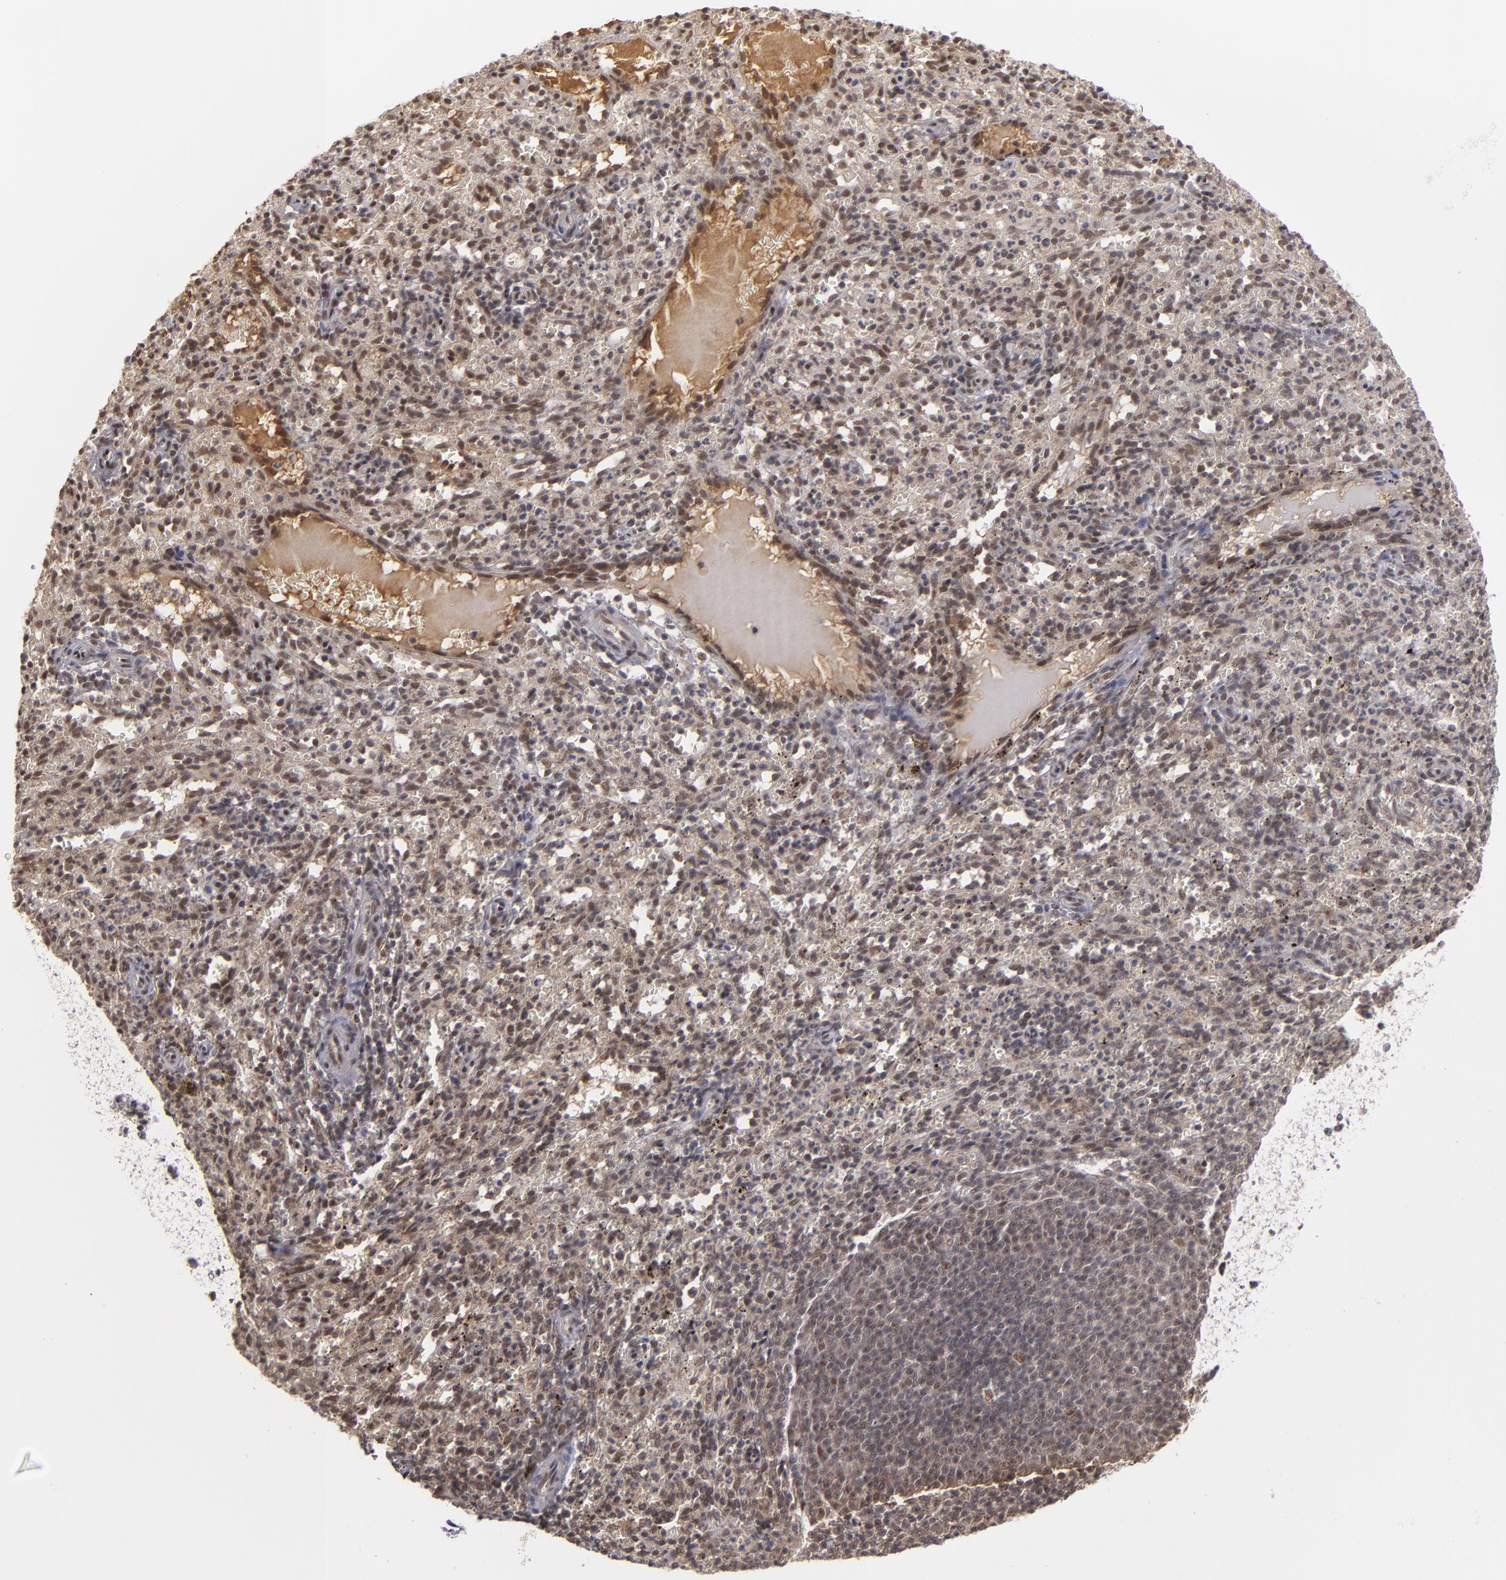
{"staining": {"intensity": "moderate", "quantity": "25%-75%", "location": "nuclear"}, "tissue": "spleen", "cell_type": "Cells in red pulp", "image_type": "normal", "snomed": [{"axis": "morphology", "description": "Normal tissue, NOS"}, {"axis": "topography", "description": "Spleen"}], "caption": "Moderate nuclear protein positivity is present in approximately 25%-75% of cells in red pulp in spleen.", "gene": "ZNF234", "patient": {"sex": "female", "age": 10}}